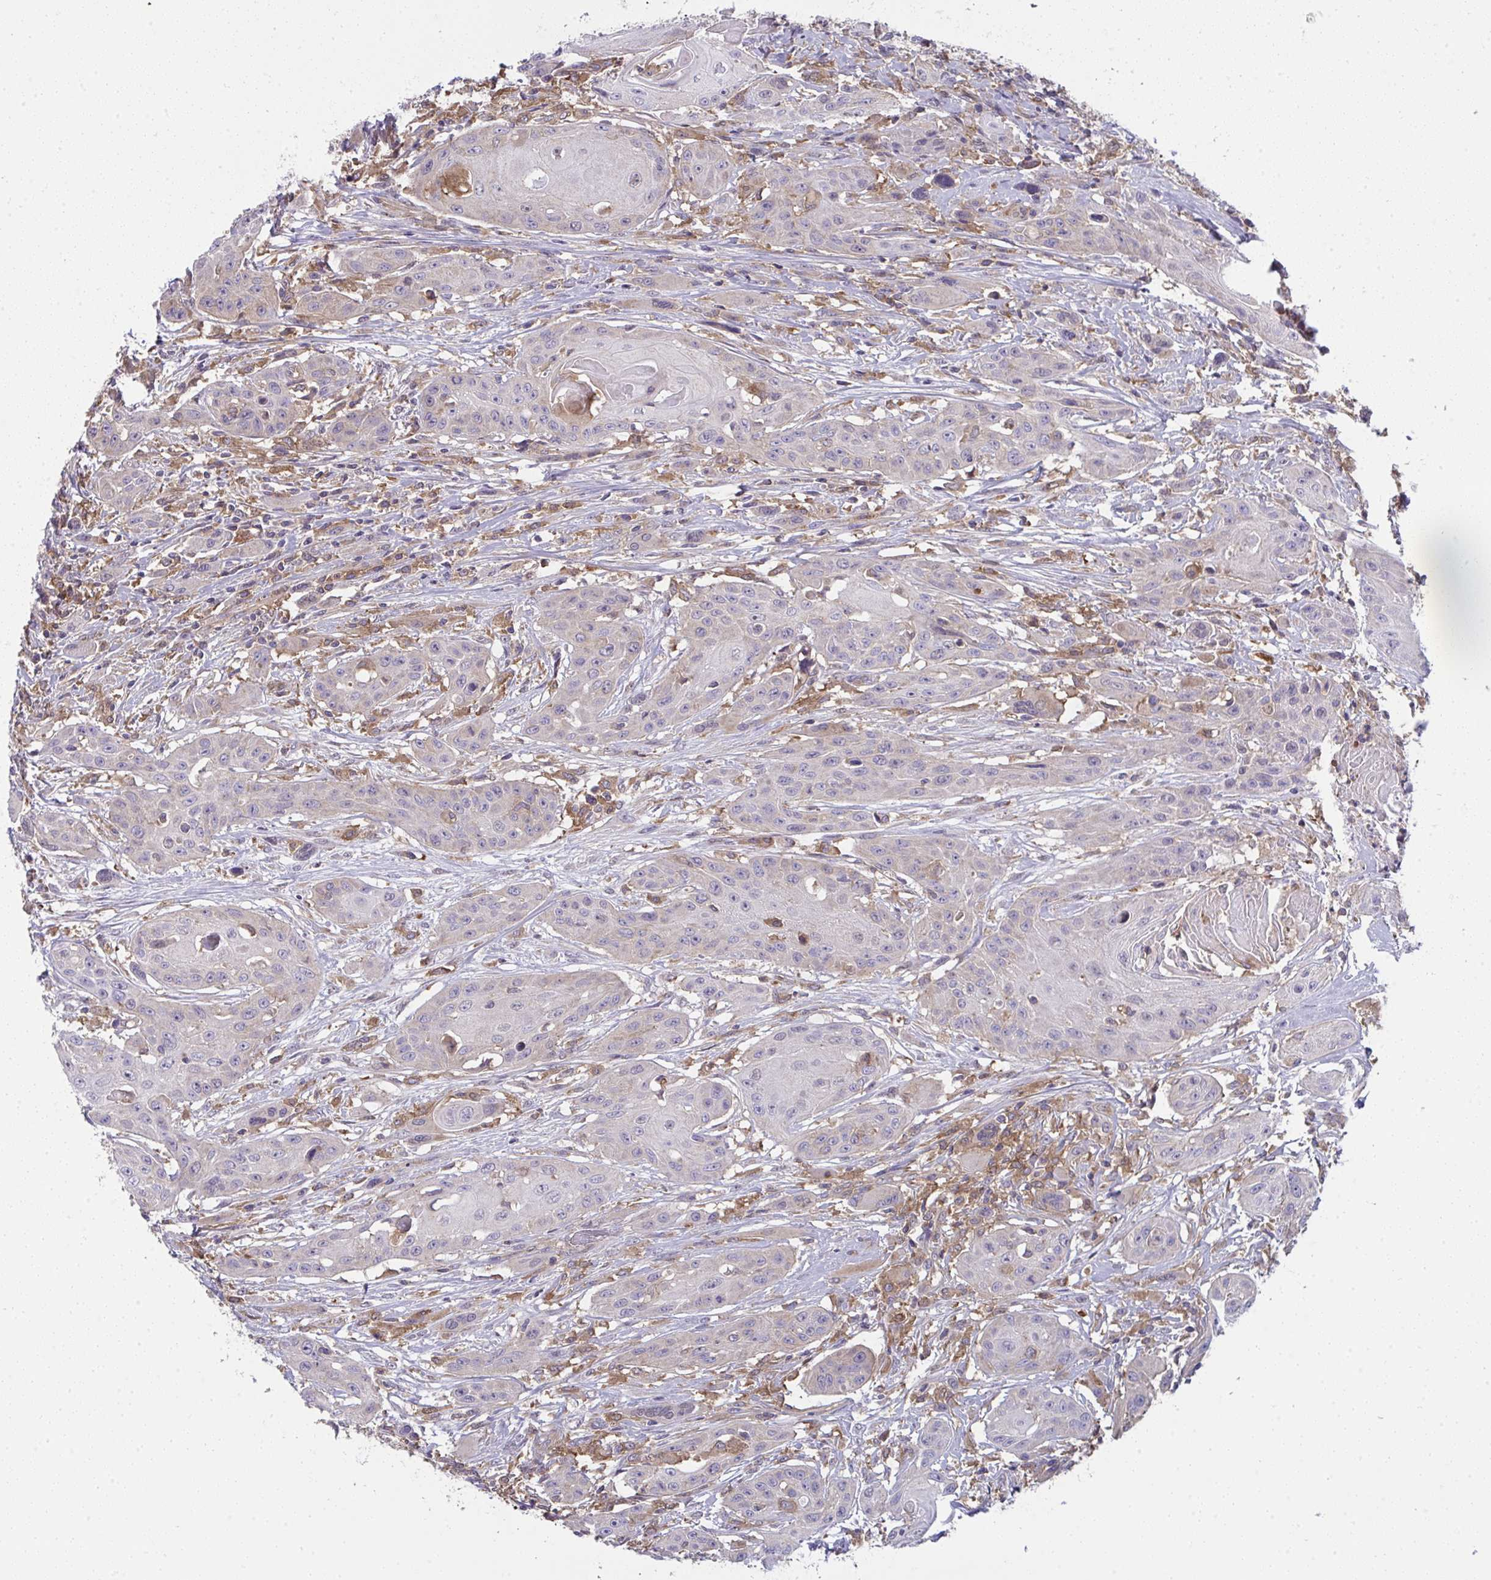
{"staining": {"intensity": "moderate", "quantity": "<25%", "location": "cytoplasmic/membranous"}, "tissue": "head and neck cancer", "cell_type": "Tumor cells", "image_type": "cancer", "snomed": [{"axis": "morphology", "description": "Squamous cell carcinoma, NOS"}, {"axis": "topography", "description": "Oral tissue"}, {"axis": "topography", "description": "Head-Neck"}, {"axis": "topography", "description": "Neck, NOS"}], "caption": "IHC micrograph of human head and neck cancer (squamous cell carcinoma) stained for a protein (brown), which reveals low levels of moderate cytoplasmic/membranous positivity in approximately <25% of tumor cells.", "gene": "ALDH16A1", "patient": {"sex": "female", "age": 55}}